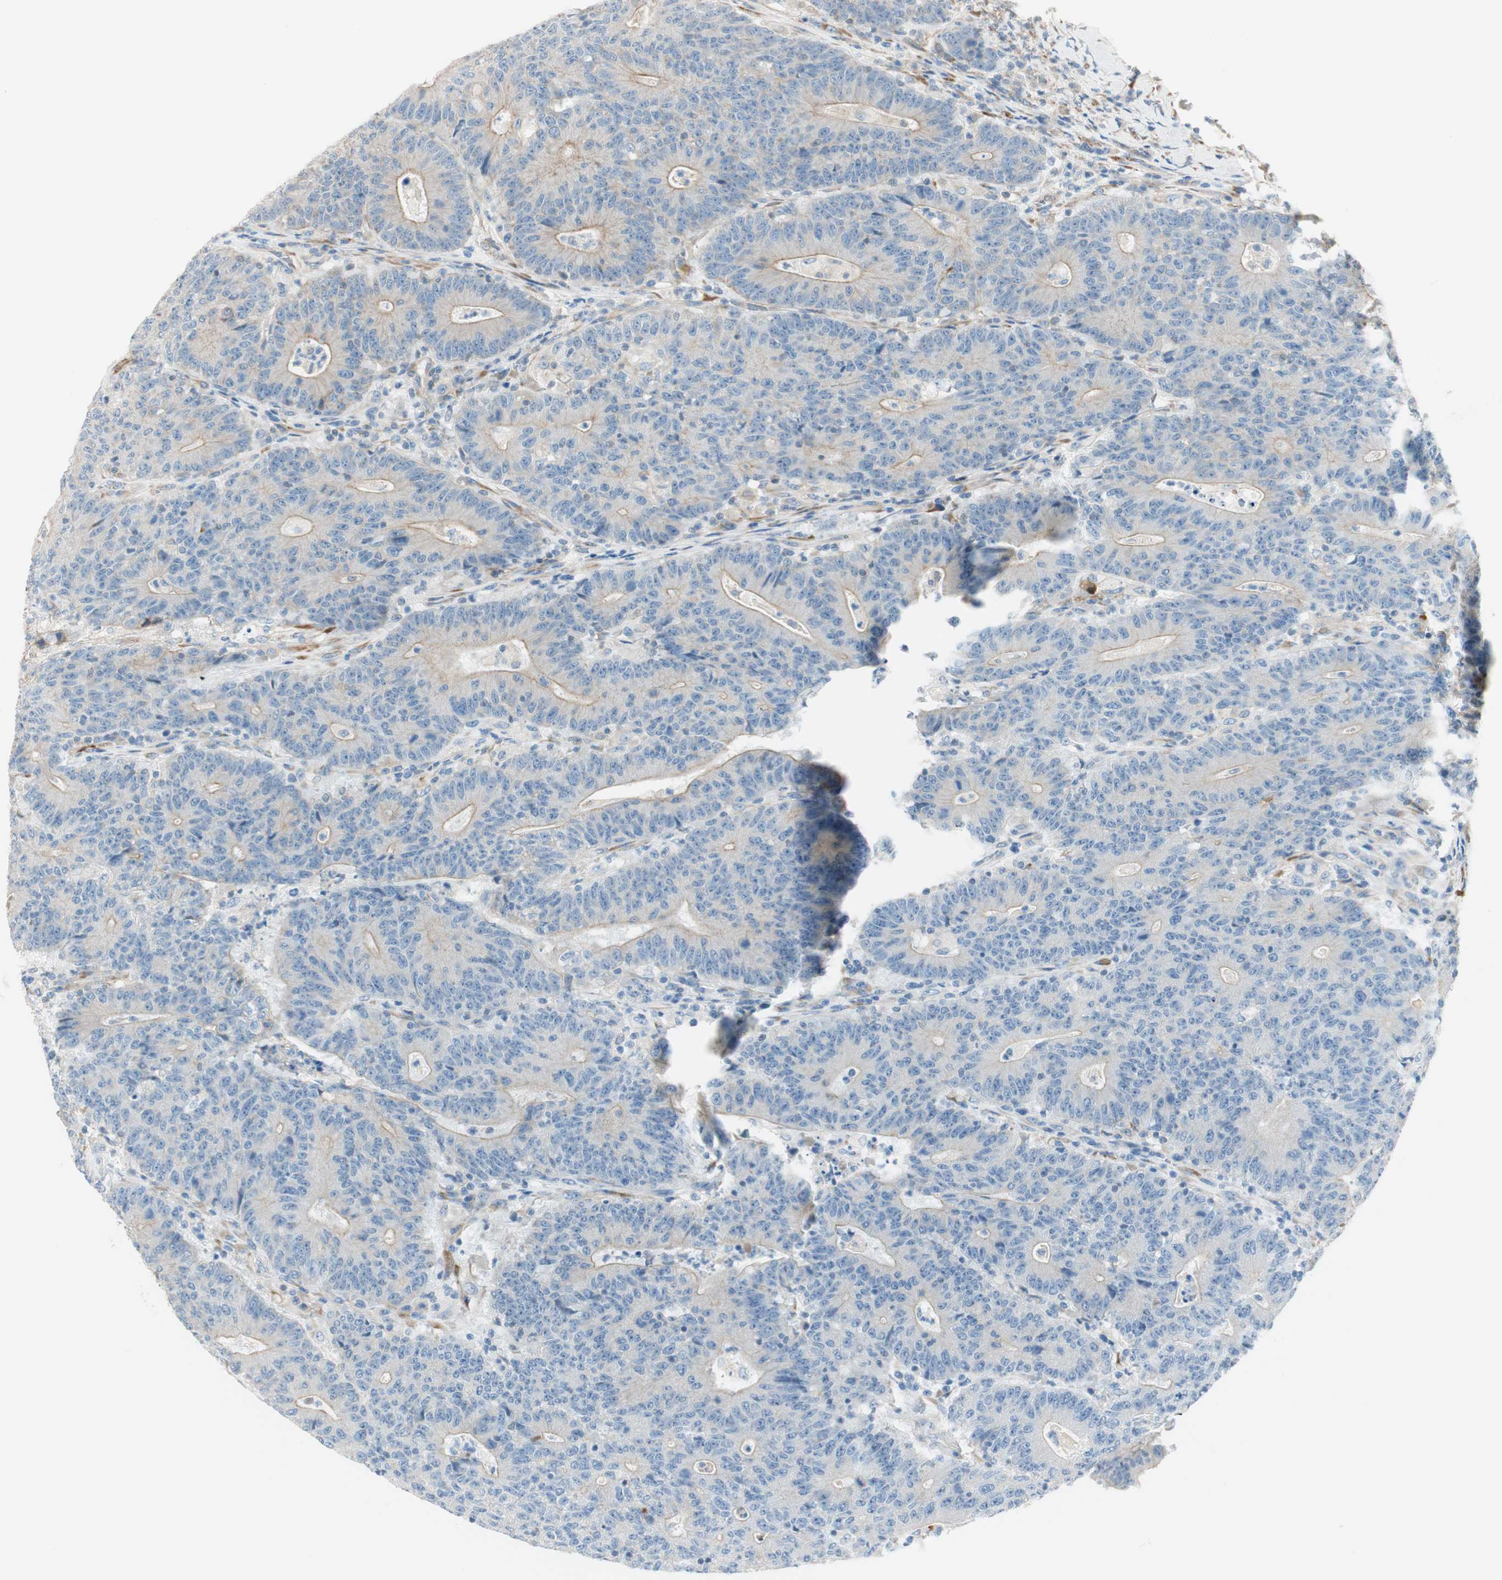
{"staining": {"intensity": "moderate", "quantity": "<25%", "location": "cytoplasmic/membranous"}, "tissue": "colorectal cancer", "cell_type": "Tumor cells", "image_type": "cancer", "snomed": [{"axis": "morphology", "description": "Normal tissue, NOS"}, {"axis": "morphology", "description": "Adenocarcinoma, NOS"}, {"axis": "topography", "description": "Colon"}], "caption": "The photomicrograph reveals a brown stain indicating the presence of a protein in the cytoplasmic/membranous of tumor cells in adenocarcinoma (colorectal). (Stains: DAB (3,3'-diaminobenzidine) in brown, nuclei in blue, Microscopy: brightfield microscopy at high magnification).", "gene": "CDK3", "patient": {"sex": "female", "age": 75}}